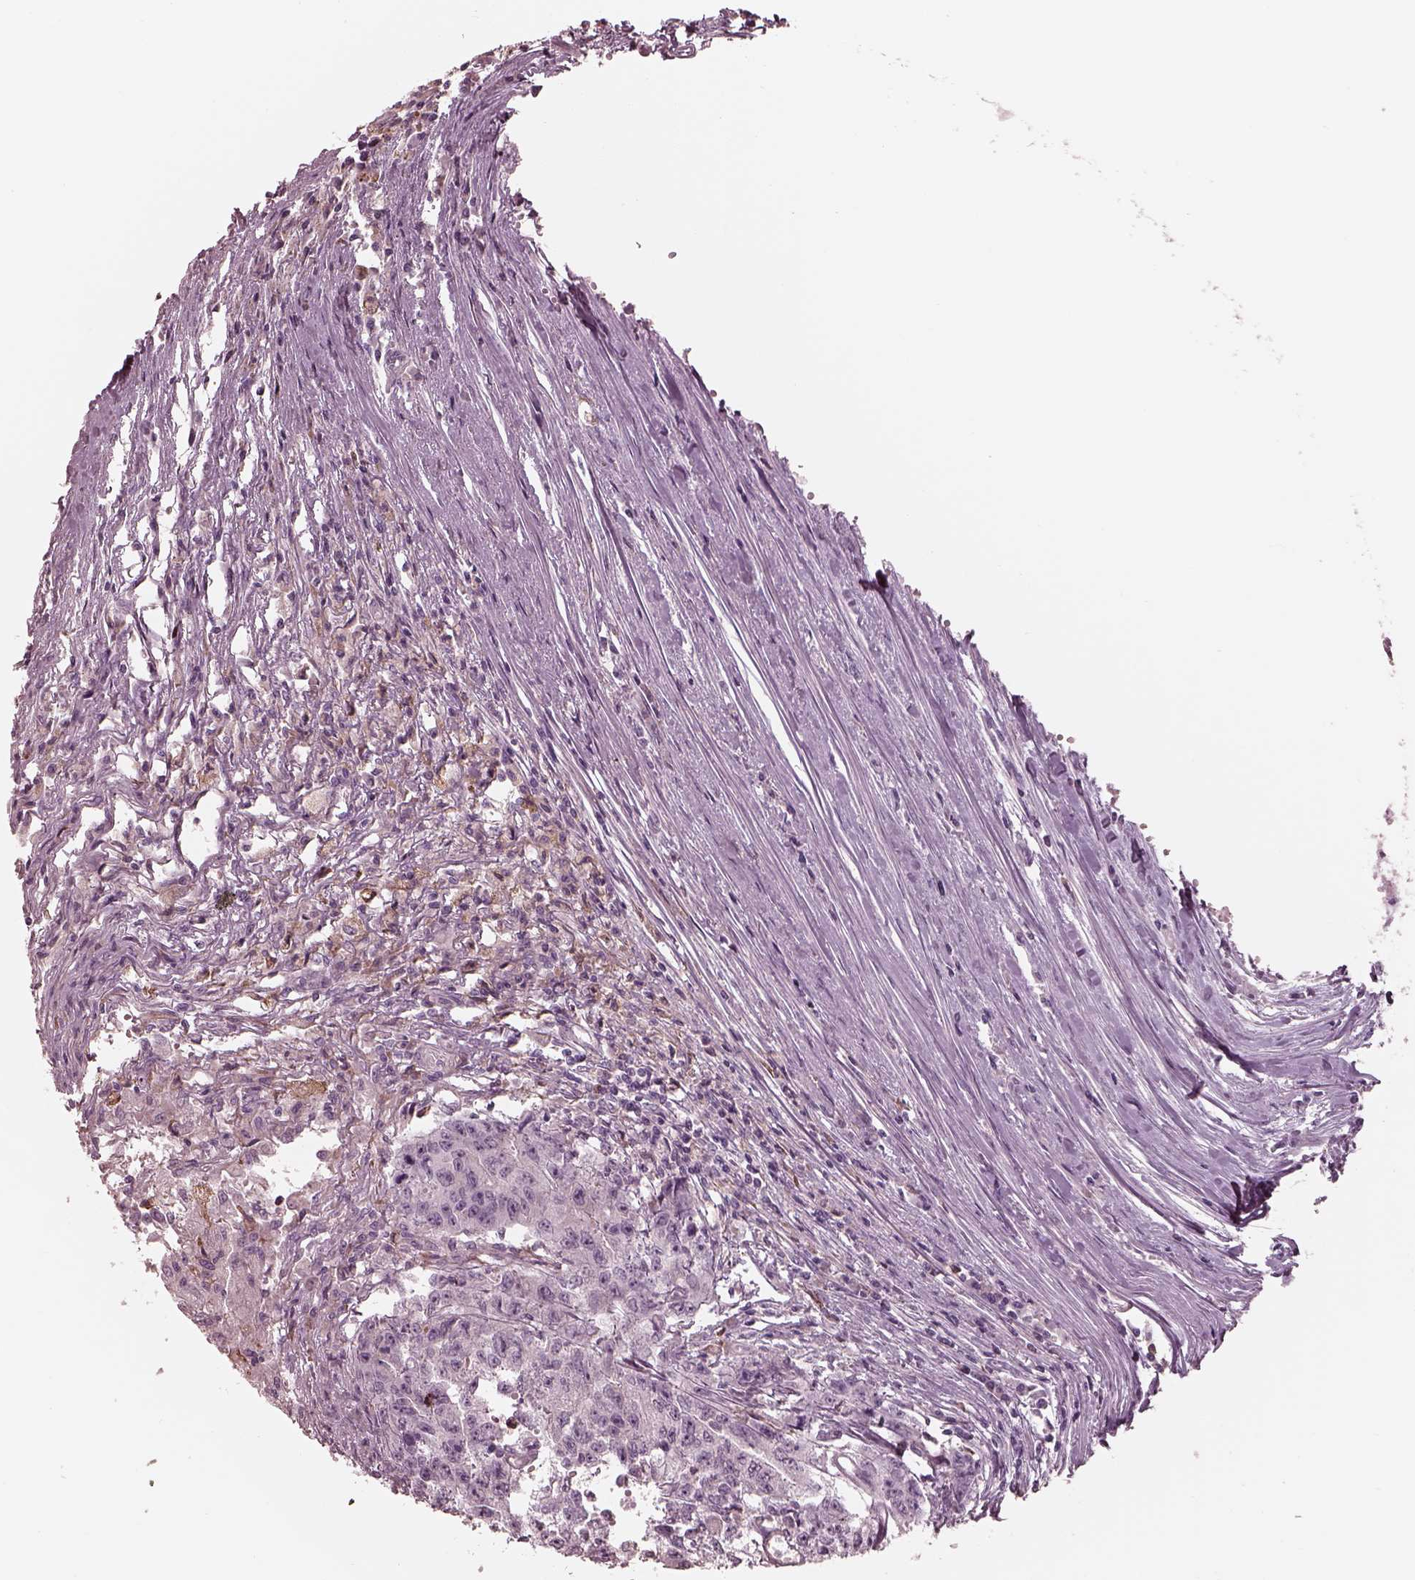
{"staining": {"intensity": "negative", "quantity": "none", "location": "none"}, "tissue": "testis cancer", "cell_type": "Tumor cells", "image_type": "cancer", "snomed": [{"axis": "morphology", "description": "Carcinoma, Embryonal, NOS"}, {"axis": "morphology", "description": "Teratoma, malignant, NOS"}, {"axis": "topography", "description": "Testis"}], "caption": "A micrograph of testis malignant teratoma stained for a protein reveals no brown staining in tumor cells.", "gene": "CADM2", "patient": {"sex": "male", "age": 24}}